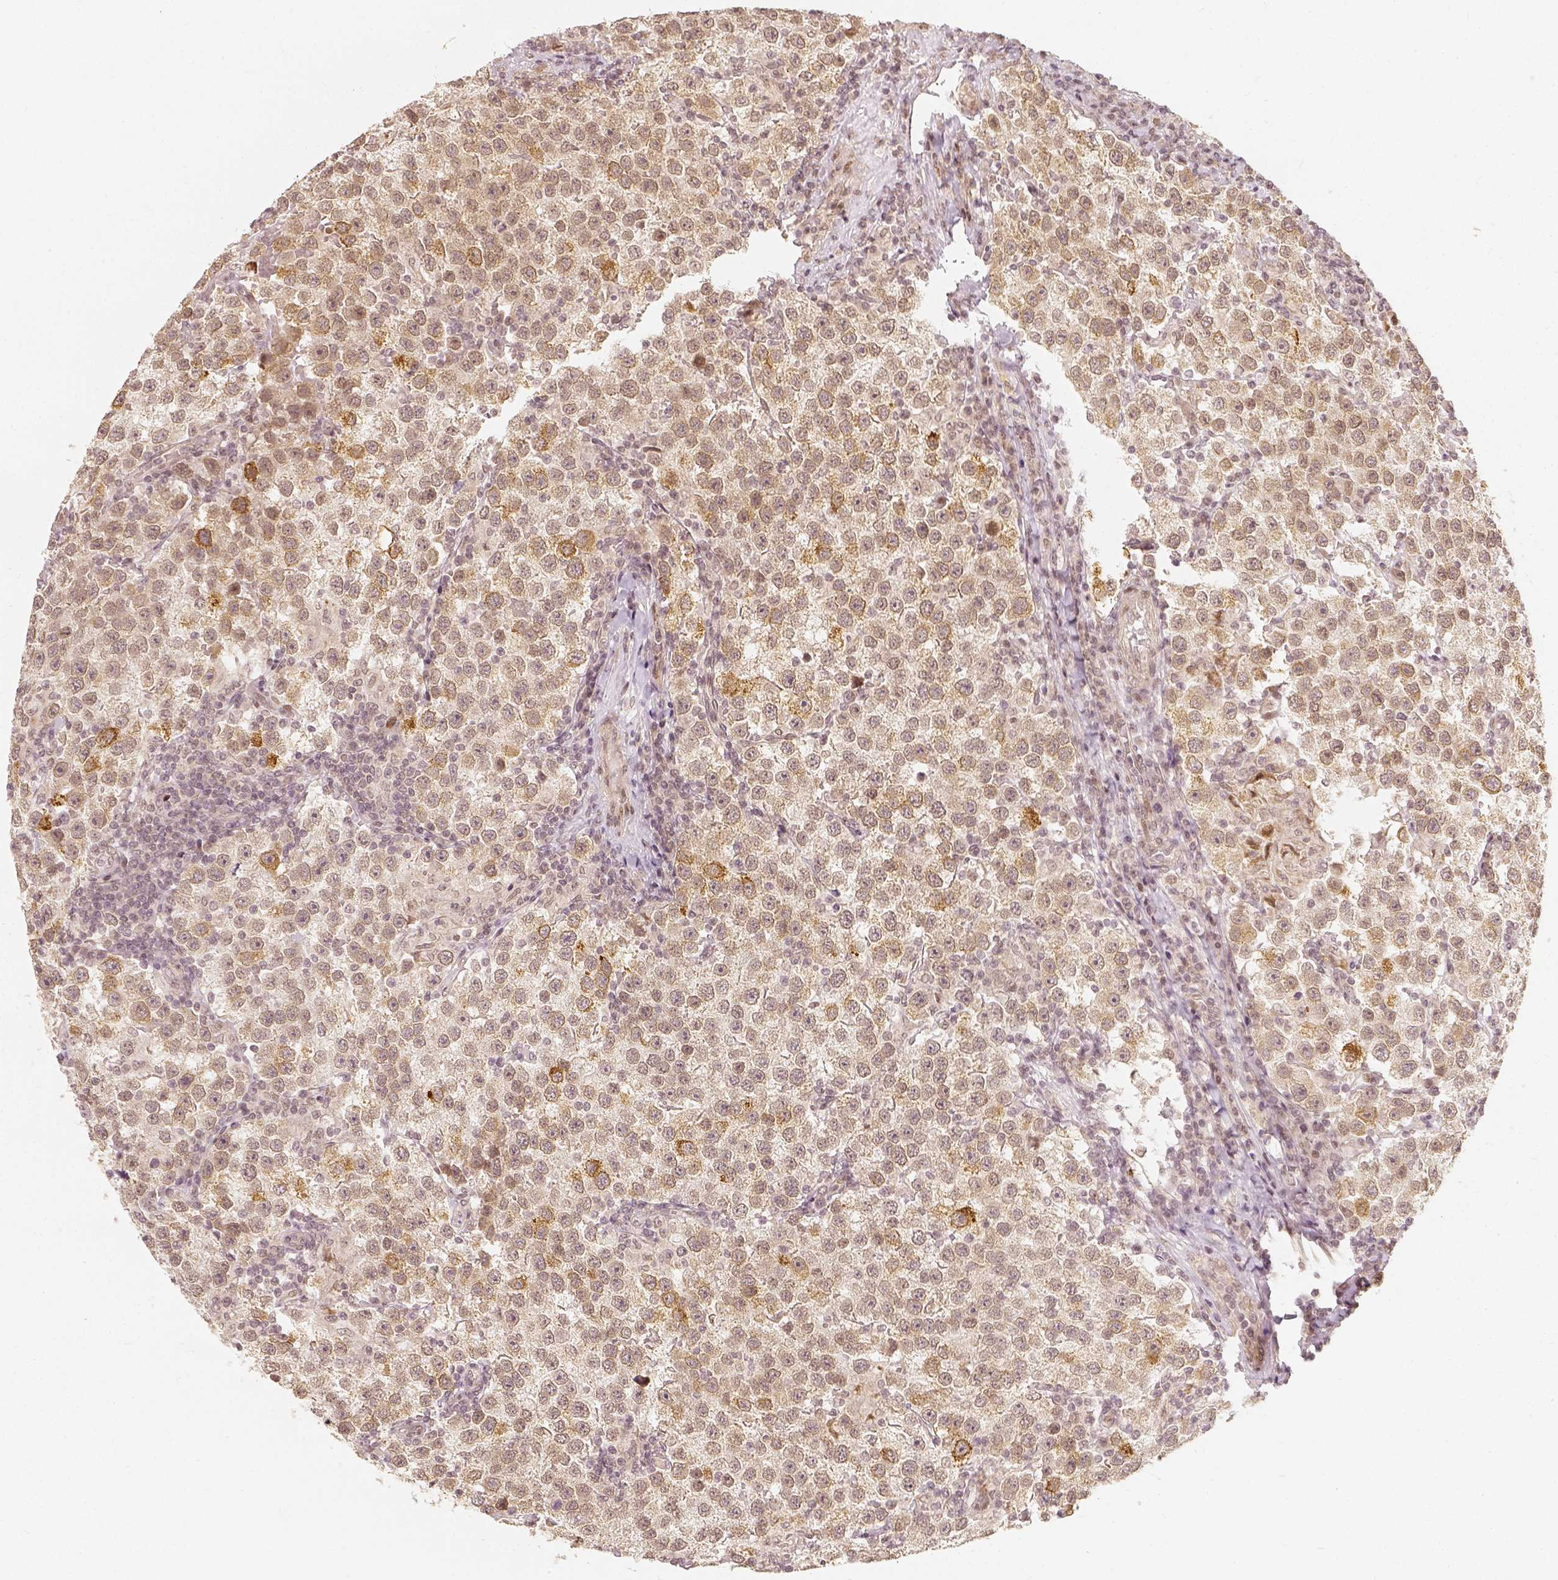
{"staining": {"intensity": "weak", "quantity": ">75%", "location": "cytoplasmic/membranous"}, "tissue": "testis cancer", "cell_type": "Tumor cells", "image_type": "cancer", "snomed": [{"axis": "morphology", "description": "Seminoma, NOS"}, {"axis": "topography", "description": "Testis"}], "caption": "High-power microscopy captured an IHC micrograph of testis cancer (seminoma), revealing weak cytoplasmic/membranous positivity in about >75% of tumor cells. (Brightfield microscopy of DAB IHC at high magnification).", "gene": "ZMAT3", "patient": {"sex": "male", "age": 37}}